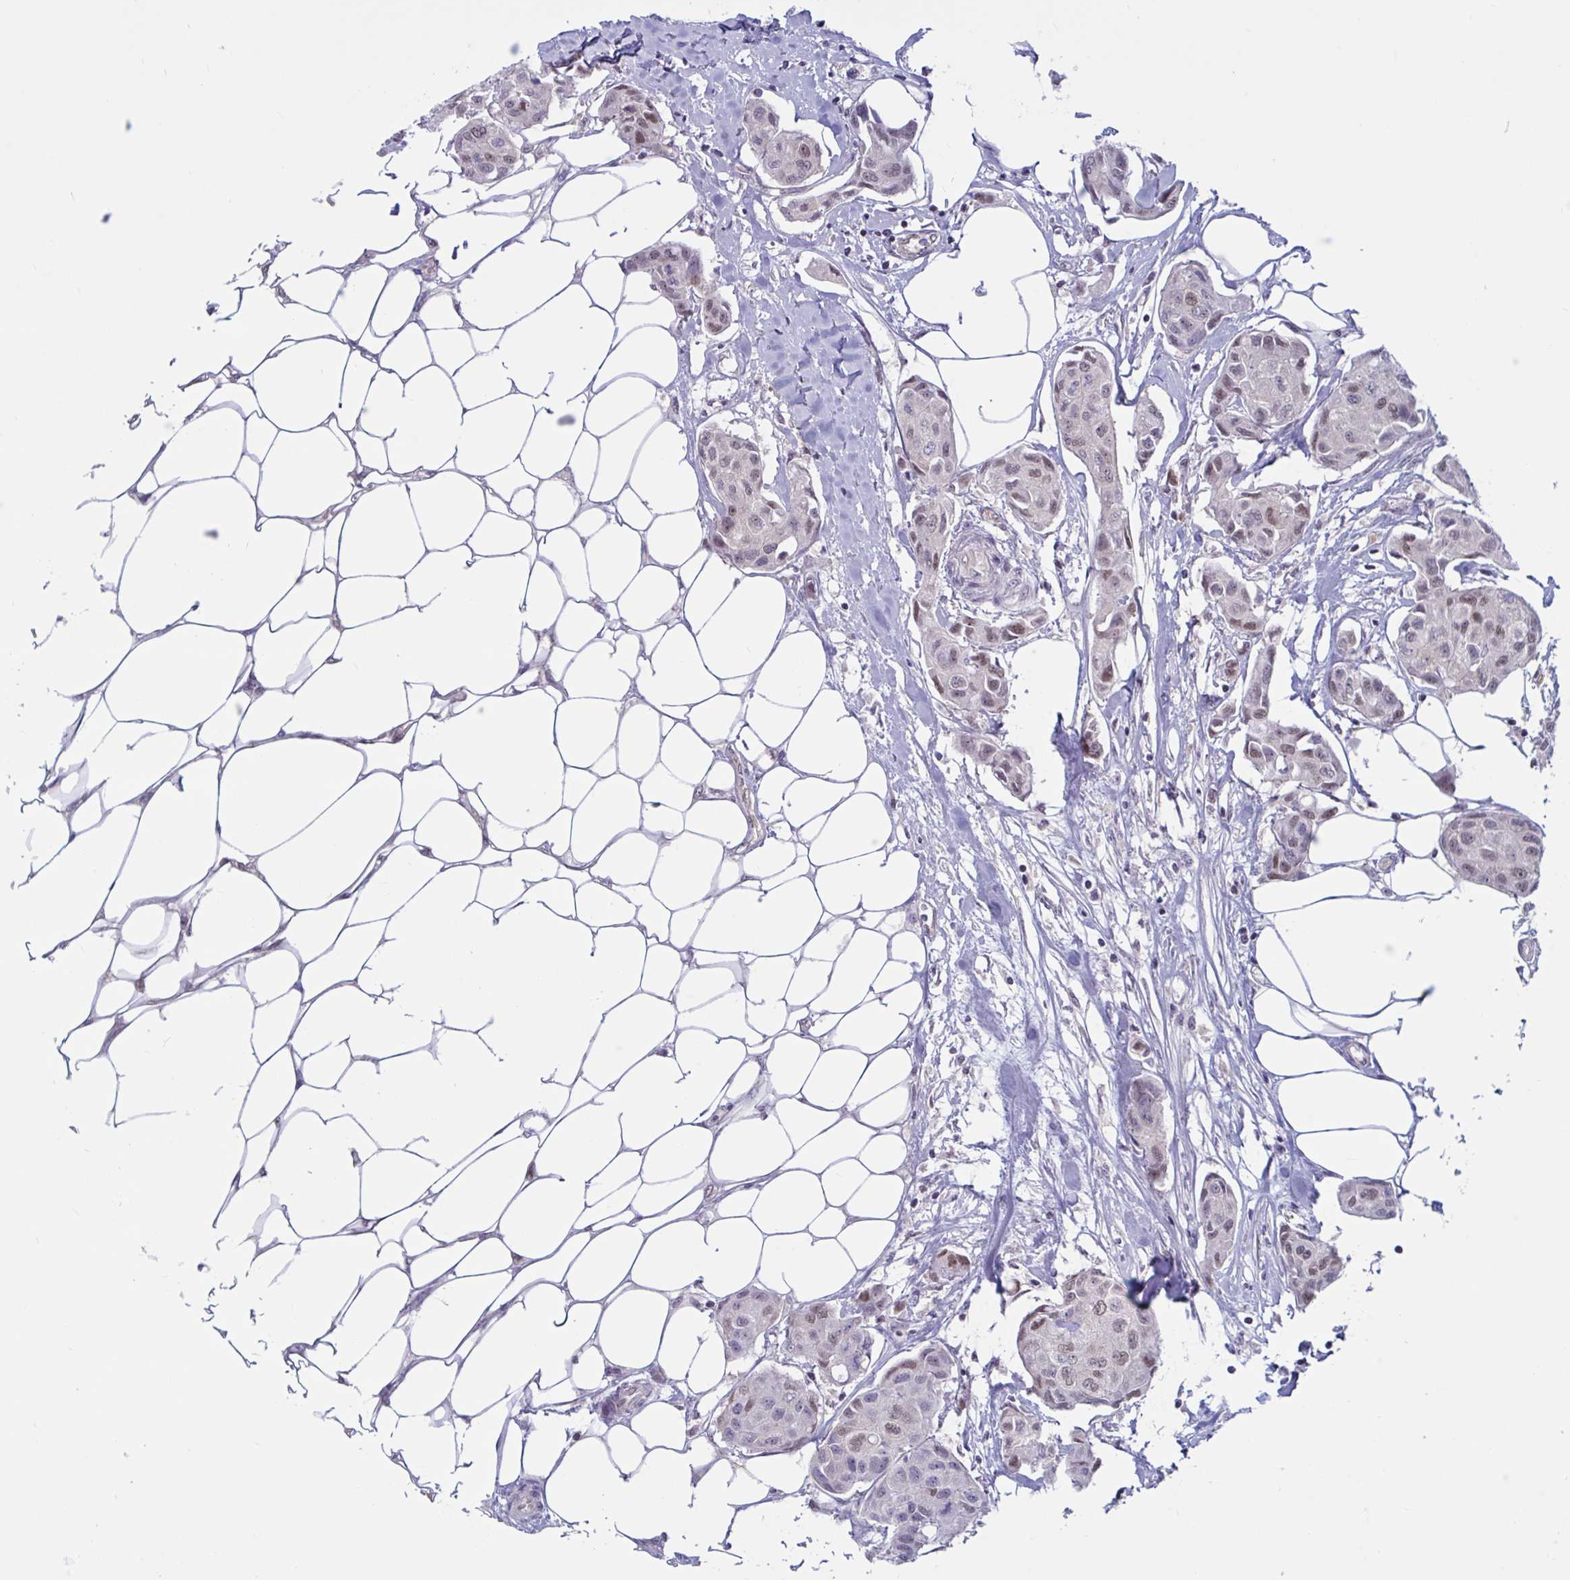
{"staining": {"intensity": "weak", "quantity": "25%-75%", "location": "nuclear"}, "tissue": "breast cancer", "cell_type": "Tumor cells", "image_type": "cancer", "snomed": [{"axis": "morphology", "description": "Duct carcinoma"}, {"axis": "topography", "description": "Breast"}, {"axis": "topography", "description": "Lymph node"}], "caption": "A low amount of weak nuclear staining is appreciated in approximately 25%-75% of tumor cells in breast cancer (infiltrating ductal carcinoma) tissue.", "gene": "TSN", "patient": {"sex": "female", "age": 80}}